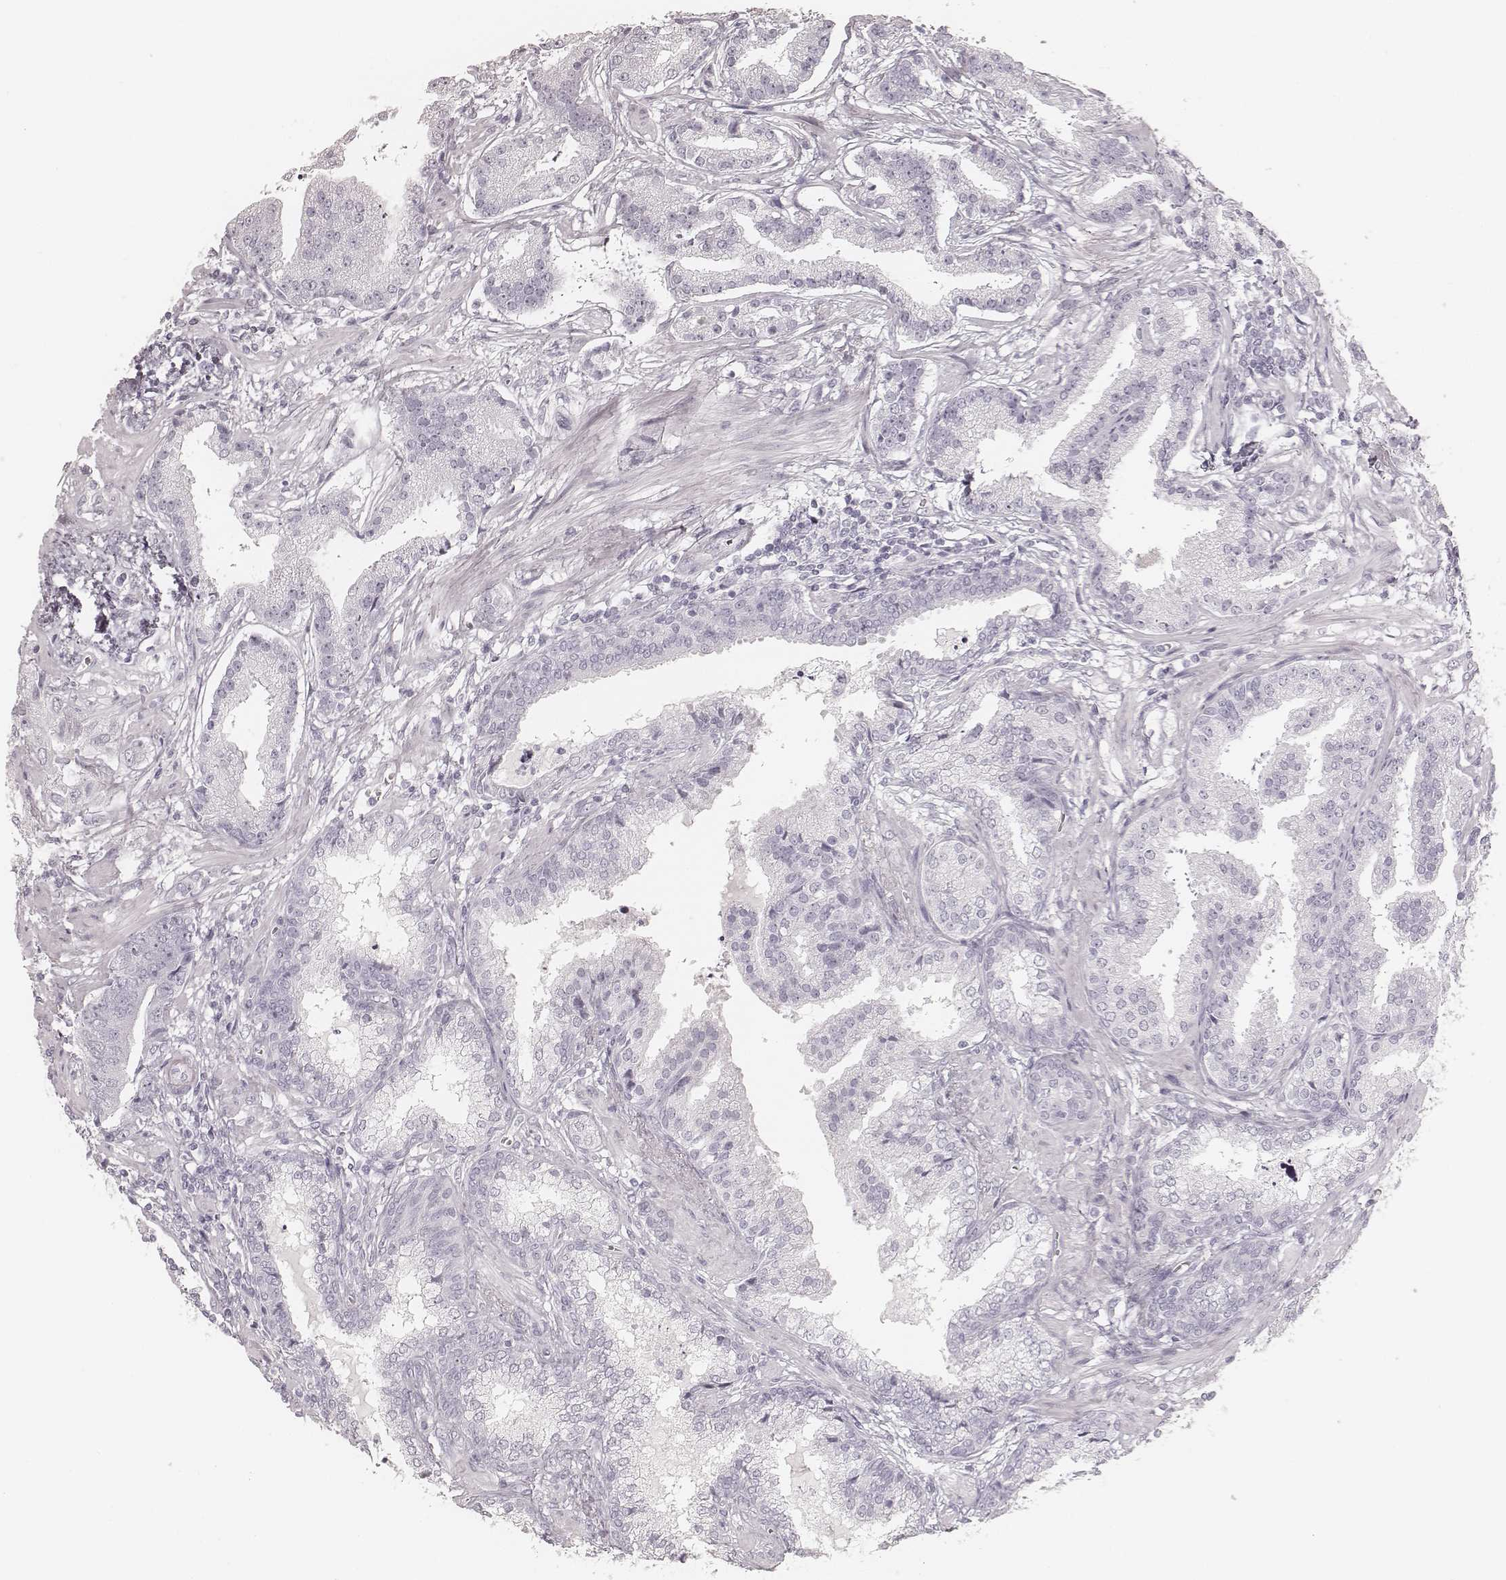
{"staining": {"intensity": "negative", "quantity": "none", "location": "none"}, "tissue": "prostate cancer", "cell_type": "Tumor cells", "image_type": "cancer", "snomed": [{"axis": "morphology", "description": "Adenocarcinoma, NOS"}, {"axis": "topography", "description": "Prostate"}], "caption": "Immunohistochemistry photomicrograph of human prostate adenocarcinoma stained for a protein (brown), which reveals no staining in tumor cells. (Brightfield microscopy of DAB (3,3'-diaminobenzidine) immunohistochemistry at high magnification).", "gene": "KRT72", "patient": {"sex": "male", "age": 64}}